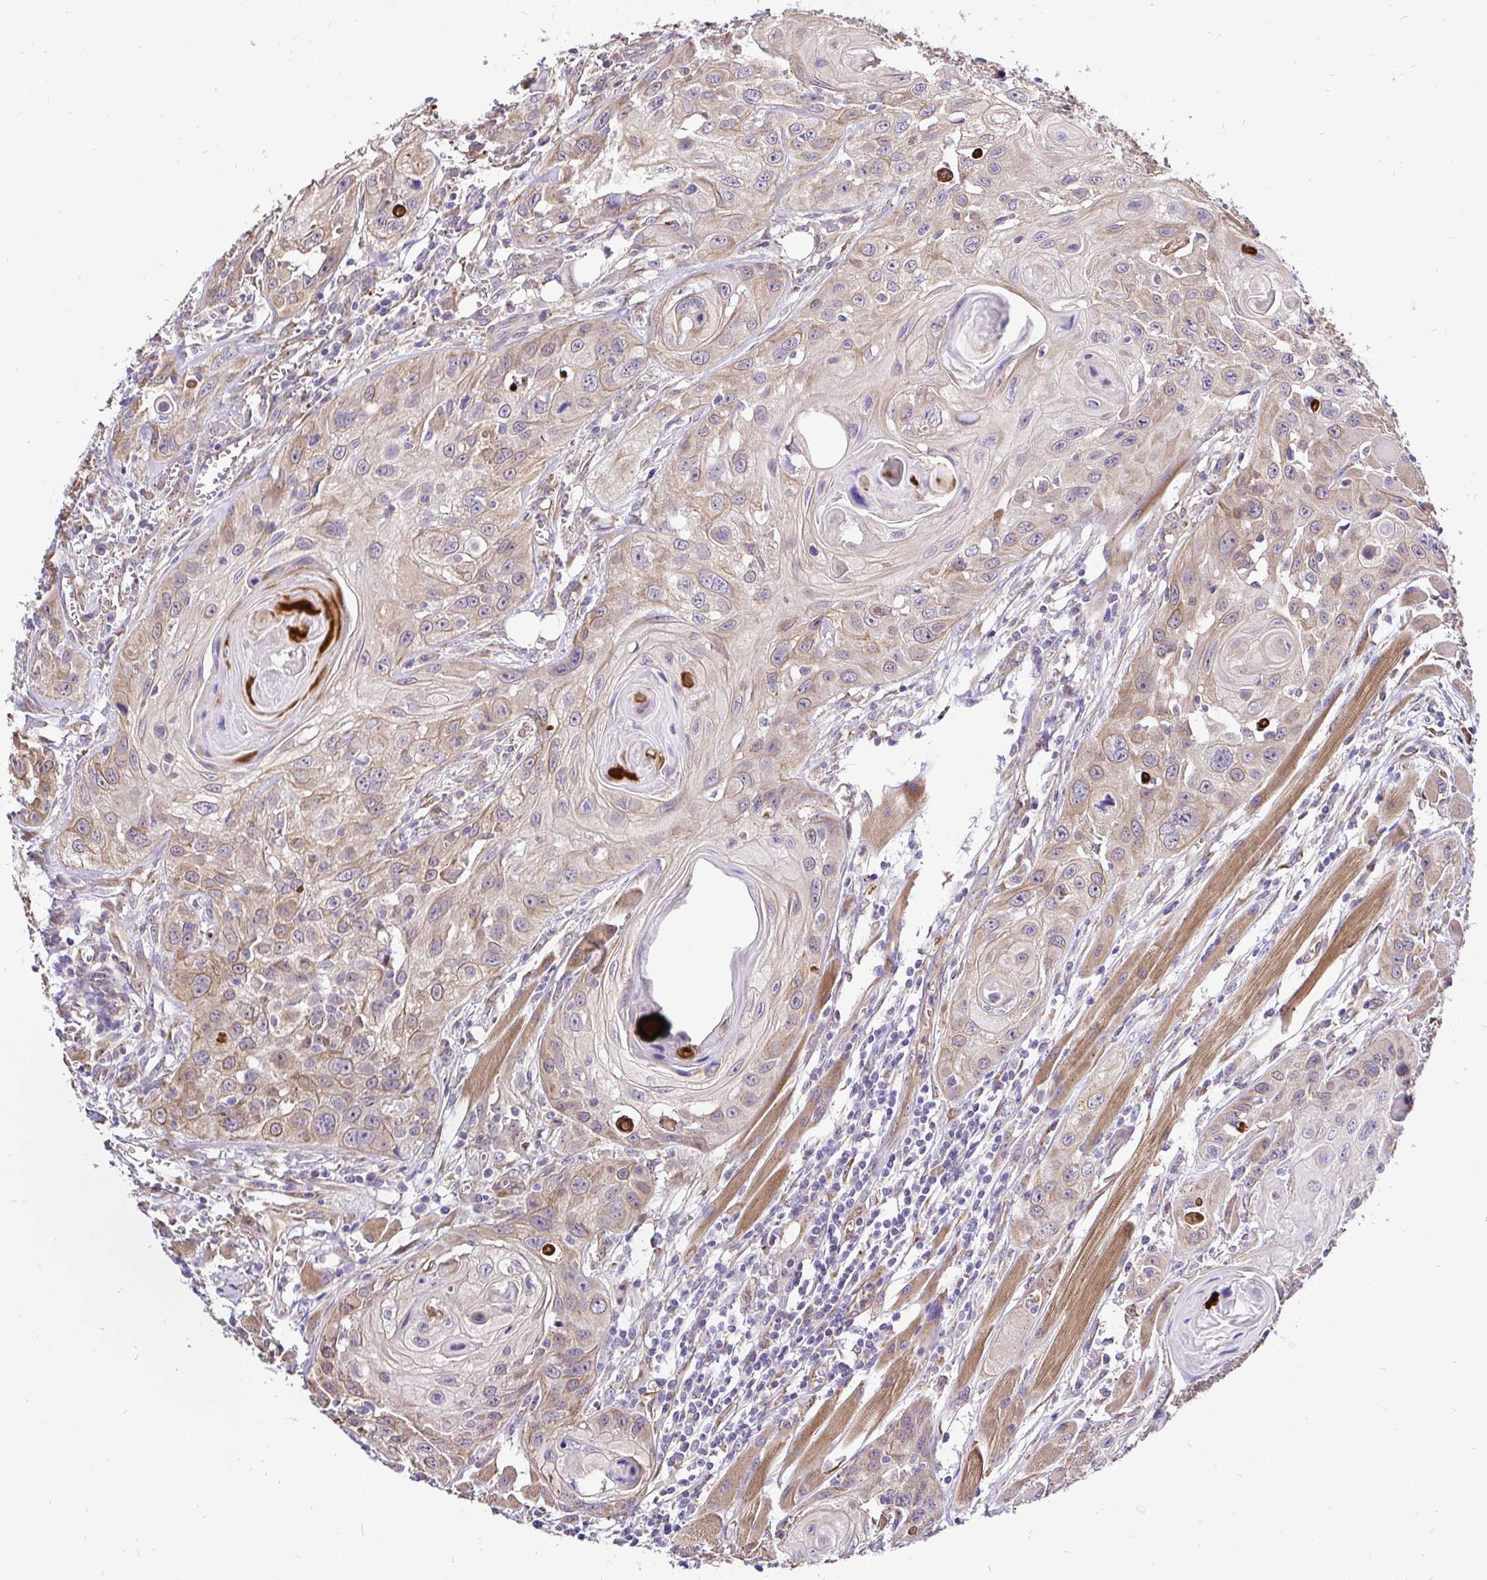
{"staining": {"intensity": "moderate", "quantity": "<25%", "location": "cytoplasmic/membranous"}, "tissue": "head and neck cancer", "cell_type": "Tumor cells", "image_type": "cancer", "snomed": [{"axis": "morphology", "description": "Squamous cell carcinoma, NOS"}, {"axis": "topography", "description": "Oral tissue"}, {"axis": "topography", "description": "Head-Neck"}], "caption": "Head and neck cancer (squamous cell carcinoma) was stained to show a protein in brown. There is low levels of moderate cytoplasmic/membranous positivity in approximately <25% of tumor cells.", "gene": "CCDC122", "patient": {"sex": "male", "age": 58}}